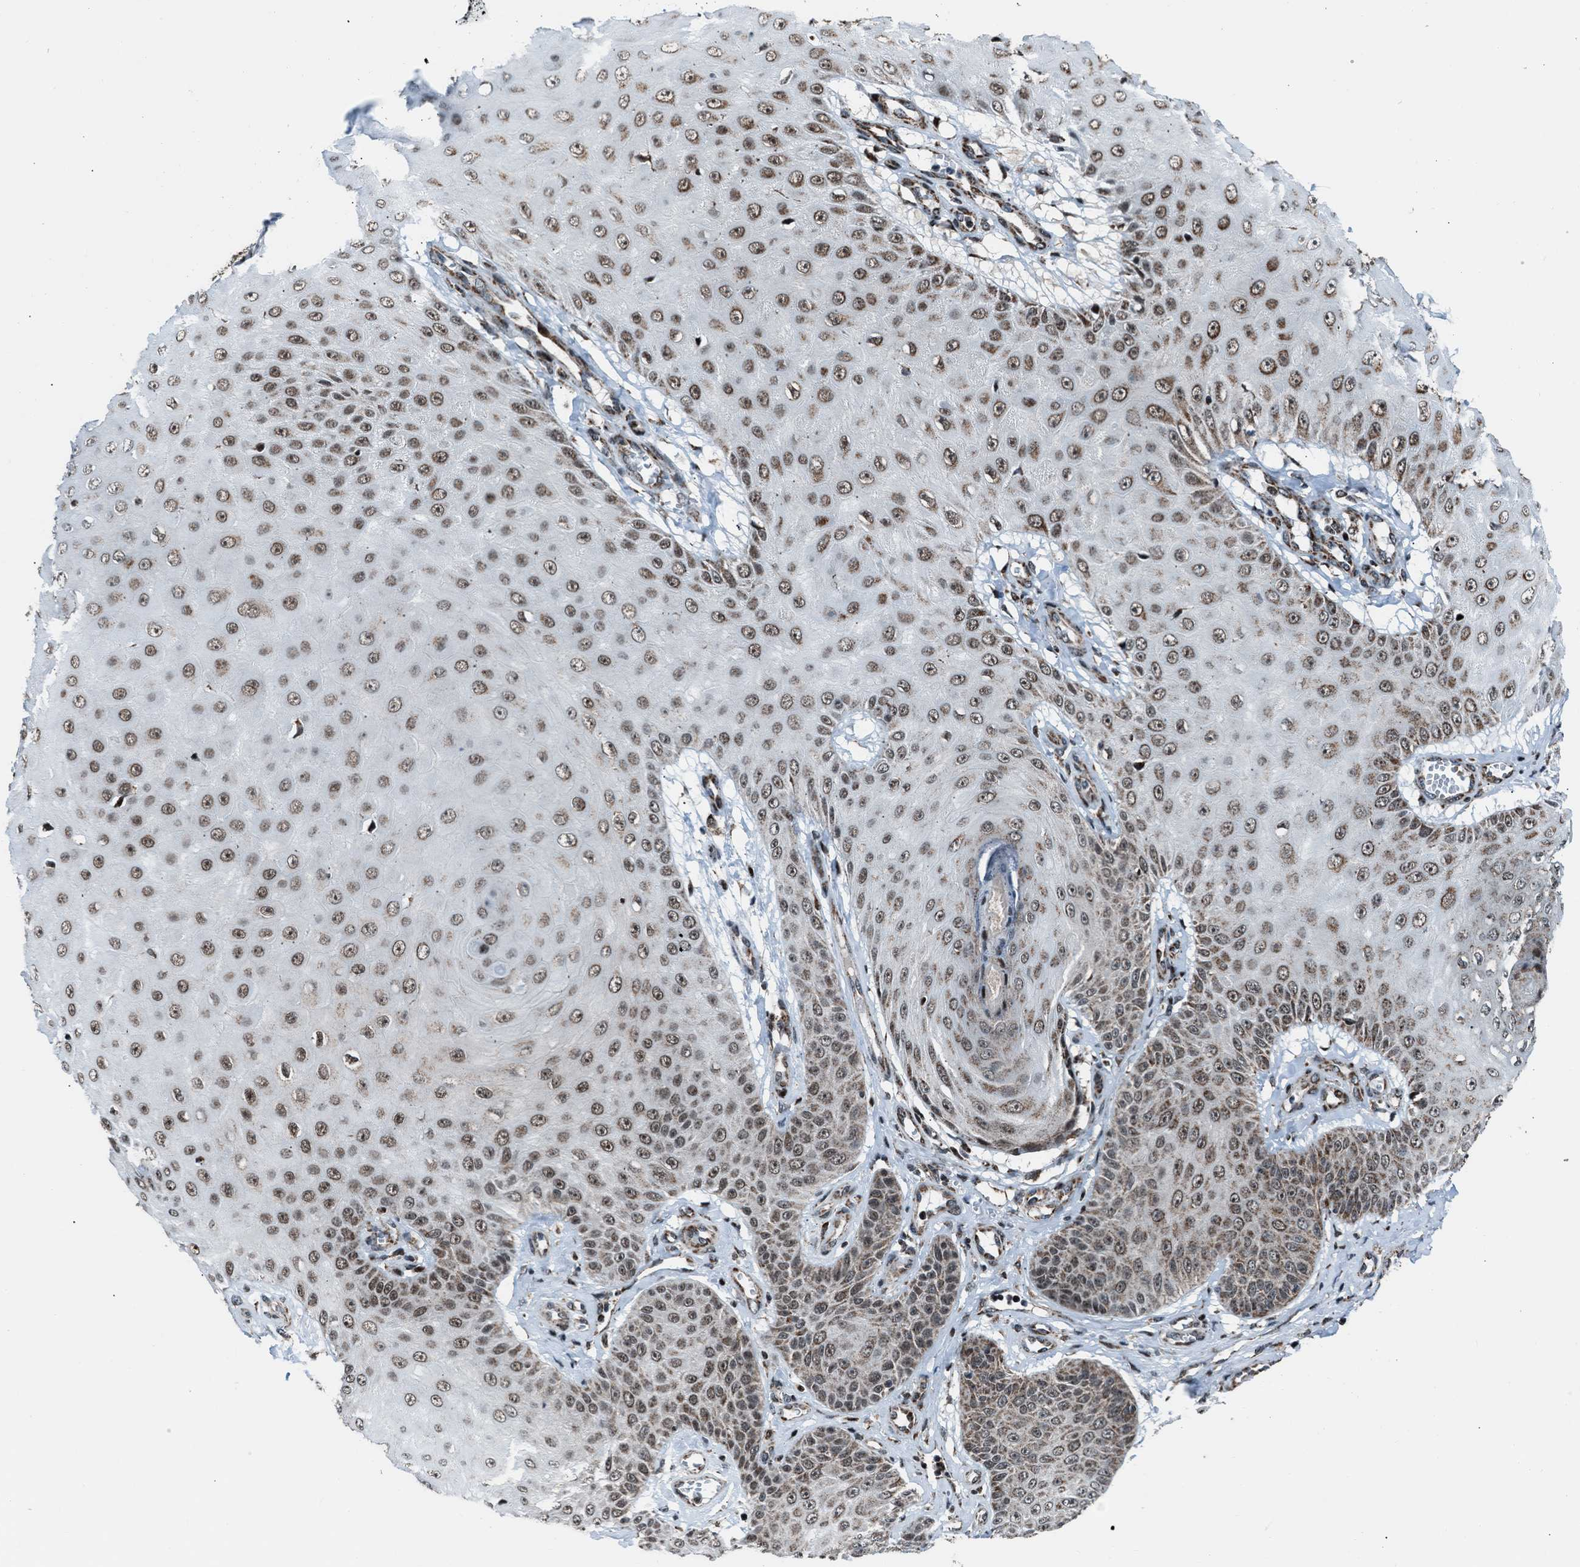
{"staining": {"intensity": "moderate", "quantity": ">75%", "location": "nuclear"}, "tissue": "skin cancer", "cell_type": "Tumor cells", "image_type": "cancer", "snomed": [{"axis": "morphology", "description": "Squamous cell carcinoma, NOS"}, {"axis": "topography", "description": "Skin"}], "caption": "A high-resolution histopathology image shows immunohistochemistry staining of skin squamous cell carcinoma, which shows moderate nuclear positivity in about >75% of tumor cells.", "gene": "MORC3", "patient": {"sex": "male", "age": 74}}